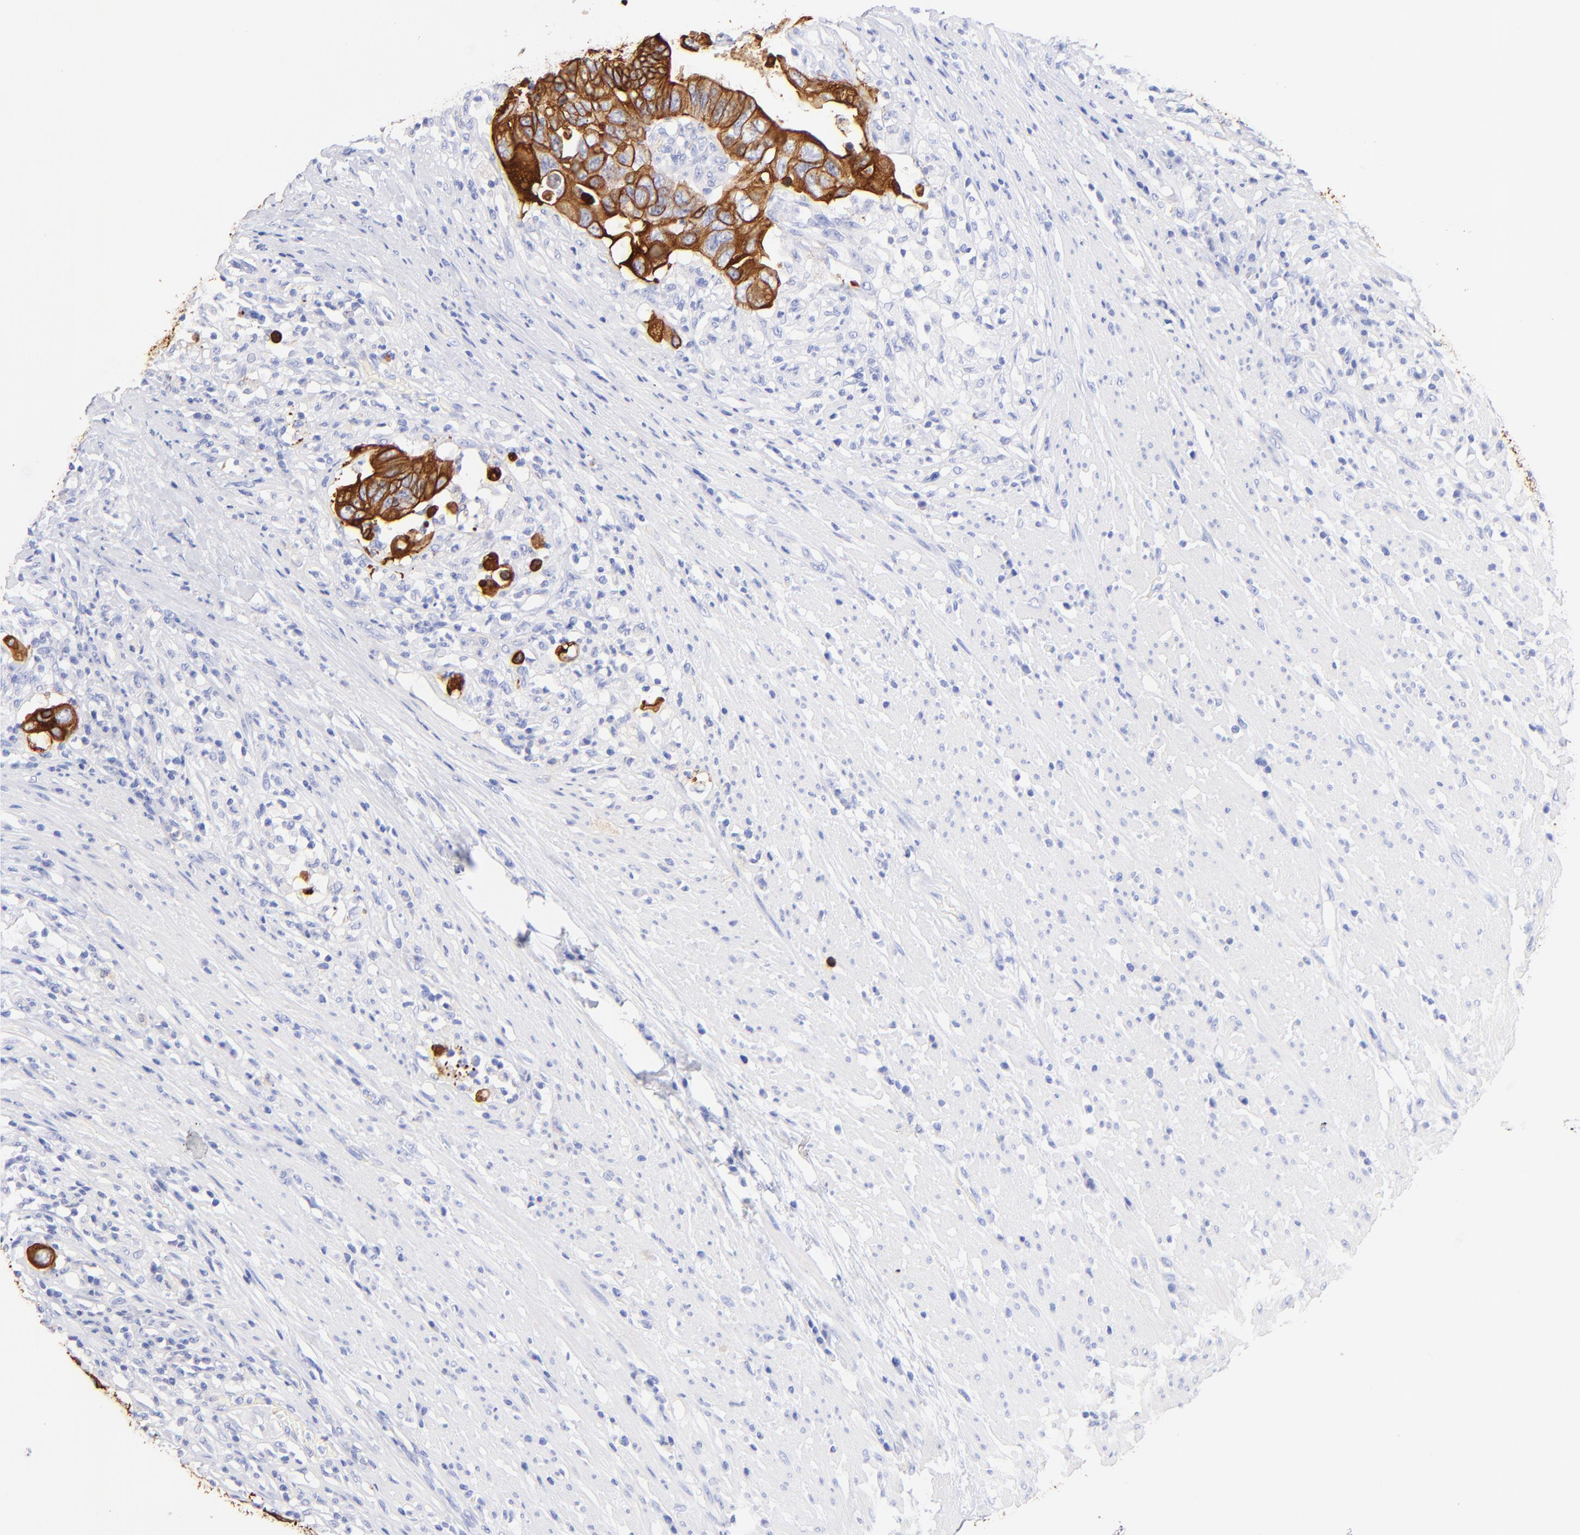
{"staining": {"intensity": "strong", "quantity": ">75%", "location": "cytoplasmic/membranous"}, "tissue": "colorectal cancer", "cell_type": "Tumor cells", "image_type": "cancer", "snomed": [{"axis": "morphology", "description": "Adenocarcinoma, NOS"}, {"axis": "topography", "description": "Rectum"}], "caption": "IHC micrograph of neoplastic tissue: human colorectal adenocarcinoma stained using IHC demonstrates high levels of strong protein expression localized specifically in the cytoplasmic/membranous of tumor cells, appearing as a cytoplasmic/membranous brown color.", "gene": "KRT19", "patient": {"sex": "male", "age": 53}}